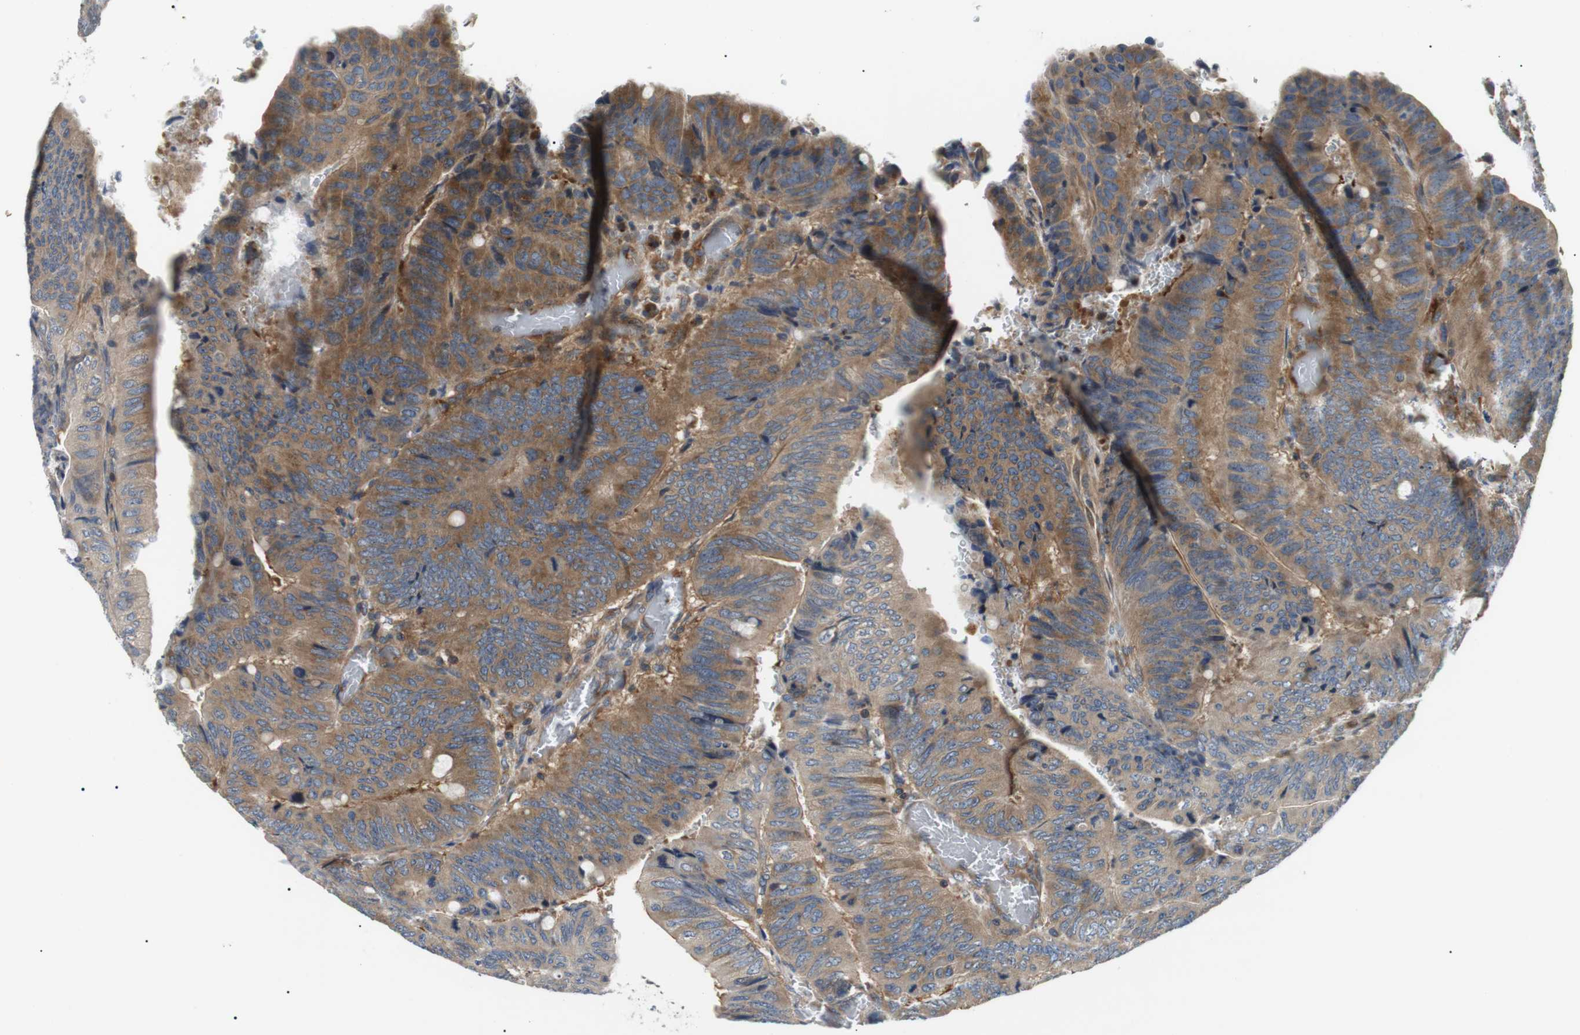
{"staining": {"intensity": "moderate", "quantity": ">75%", "location": "cytoplasmic/membranous"}, "tissue": "colorectal cancer", "cell_type": "Tumor cells", "image_type": "cancer", "snomed": [{"axis": "morphology", "description": "Normal tissue, NOS"}, {"axis": "morphology", "description": "Adenocarcinoma, NOS"}, {"axis": "topography", "description": "Rectum"}, {"axis": "topography", "description": "Peripheral nerve tissue"}], "caption": "Protein analysis of colorectal cancer tissue exhibits moderate cytoplasmic/membranous staining in about >75% of tumor cells.", "gene": "DIPK1A", "patient": {"sex": "male", "age": 92}}